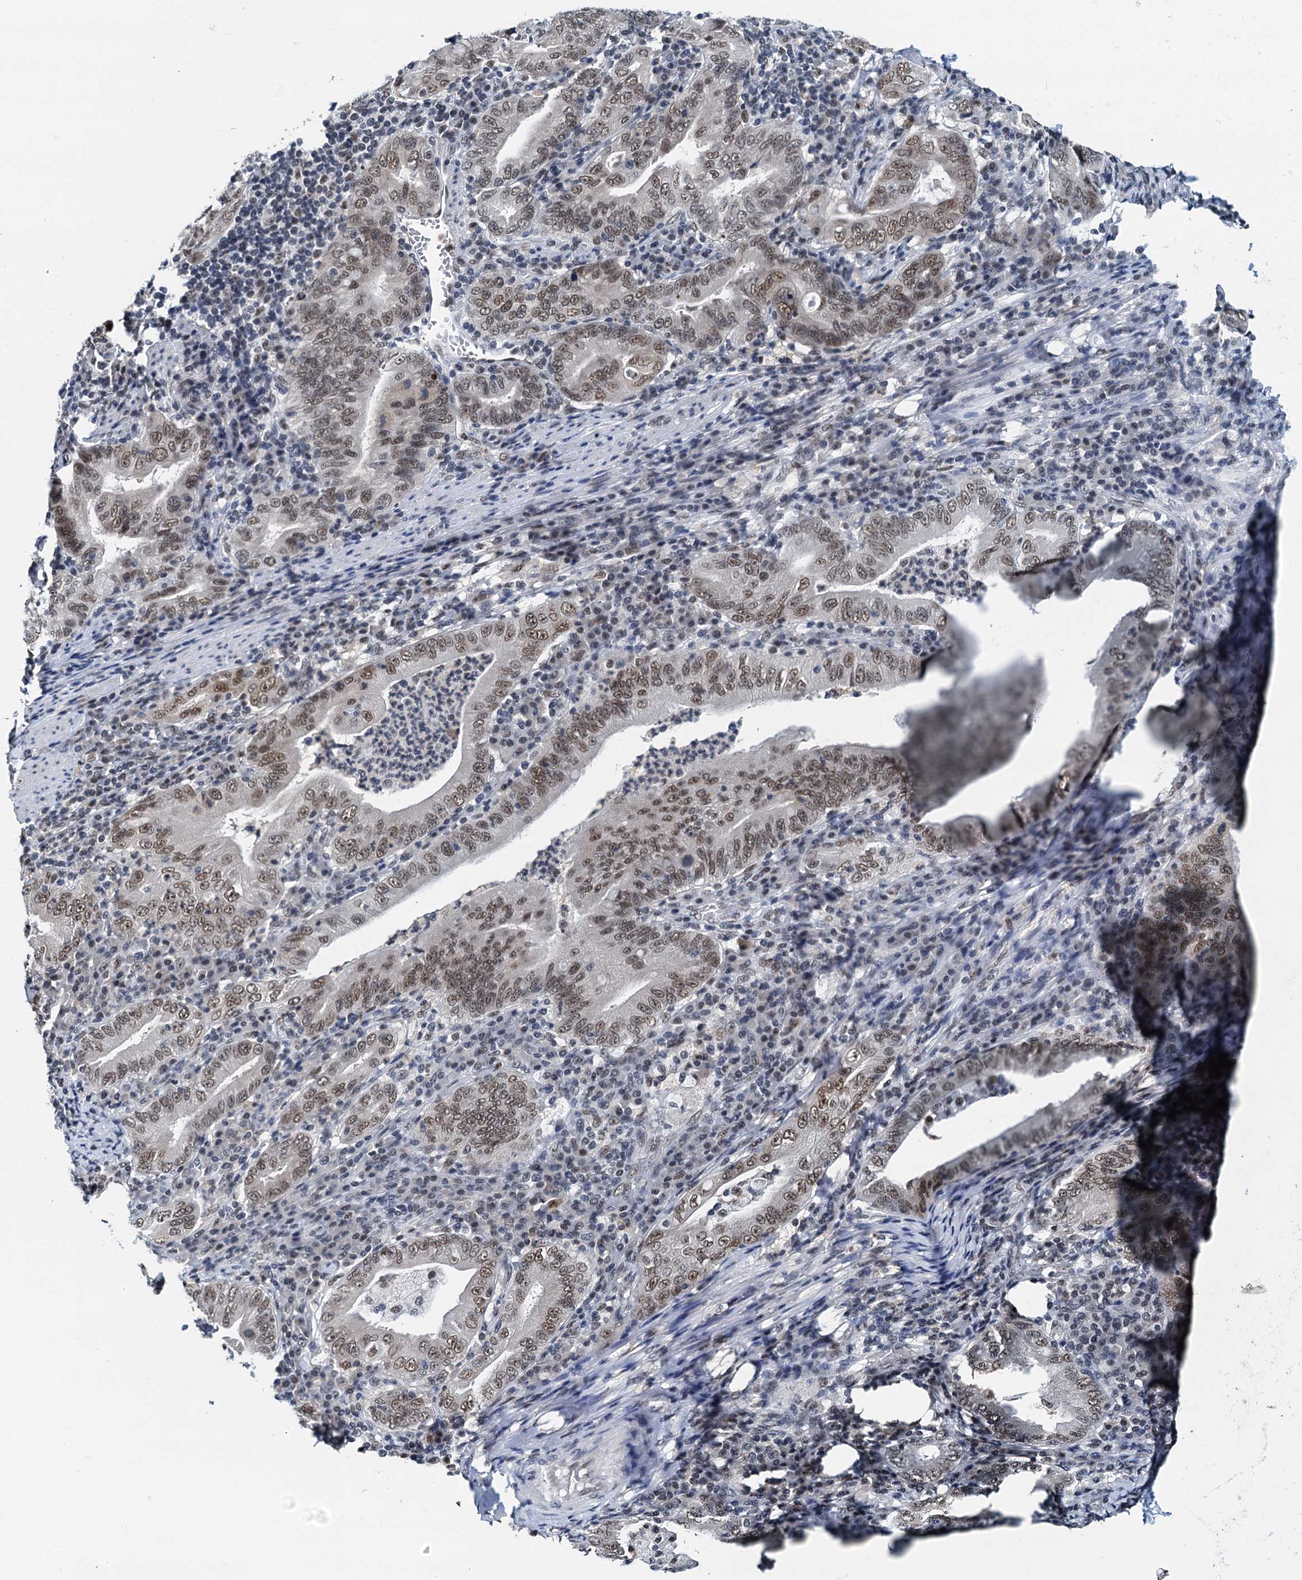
{"staining": {"intensity": "moderate", "quantity": ">75%", "location": "nuclear"}, "tissue": "stomach cancer", "cell_type": "Tumor cells", "image_type": "cancer", "snomed": [{"axis": "morphology", "description": "Normal tissue, NOS"}, {"axis": "morphology", "description": "Adenocarcinoma, NOS"}, {"axis": "topography", "description": "Esophagus"}, {"axis": "topography", "description": "Stomach, upper"}, {"axis": "topography", "description": "Peripheral nerve tissue"}], "caption": "DAB (3,3'-diaminobenzidine) immunohistochemical staining of human stomach cancer shows moderate nuclear protein positivity in approximately >75% of tumor cells.", "gene": "SNRPD1", "patient": {"sex": "male", "age": 62}}